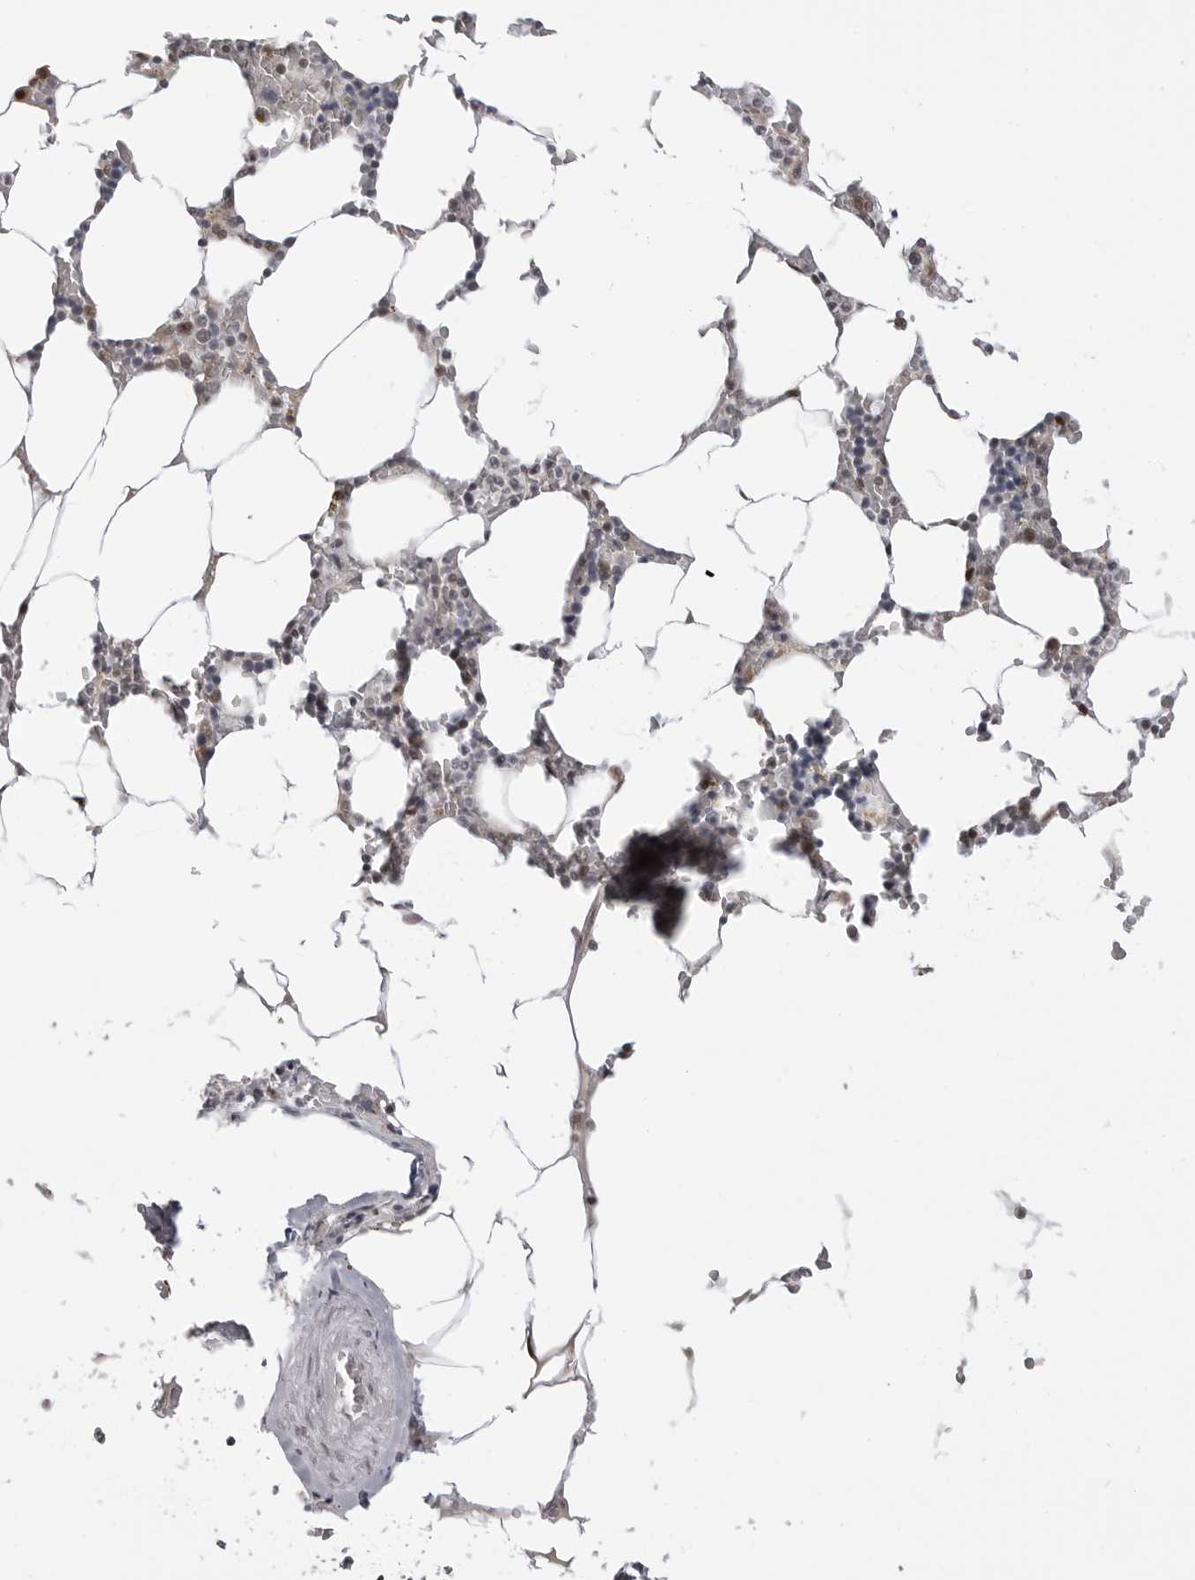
{"staining": {"intensity": "moderate", "quantity": "25%-75%", "location": "nuclear"}, "tissue": "bone marrow", "cell_type": "Hematopoietic cells", "image_type": "normal", "snomed": [{"axis": "morphology", "description": "Normal tissue, NOS"}, {"axis": "topography", "description": "Bone marrow"}], "caption": "Bone marrow stained with IHC reveals moderate nuclear positivity in approximately 25%-75% of hematopoietic cells.", "gene": "PHF3", "patient": {"sex": "male", "age": 70}}